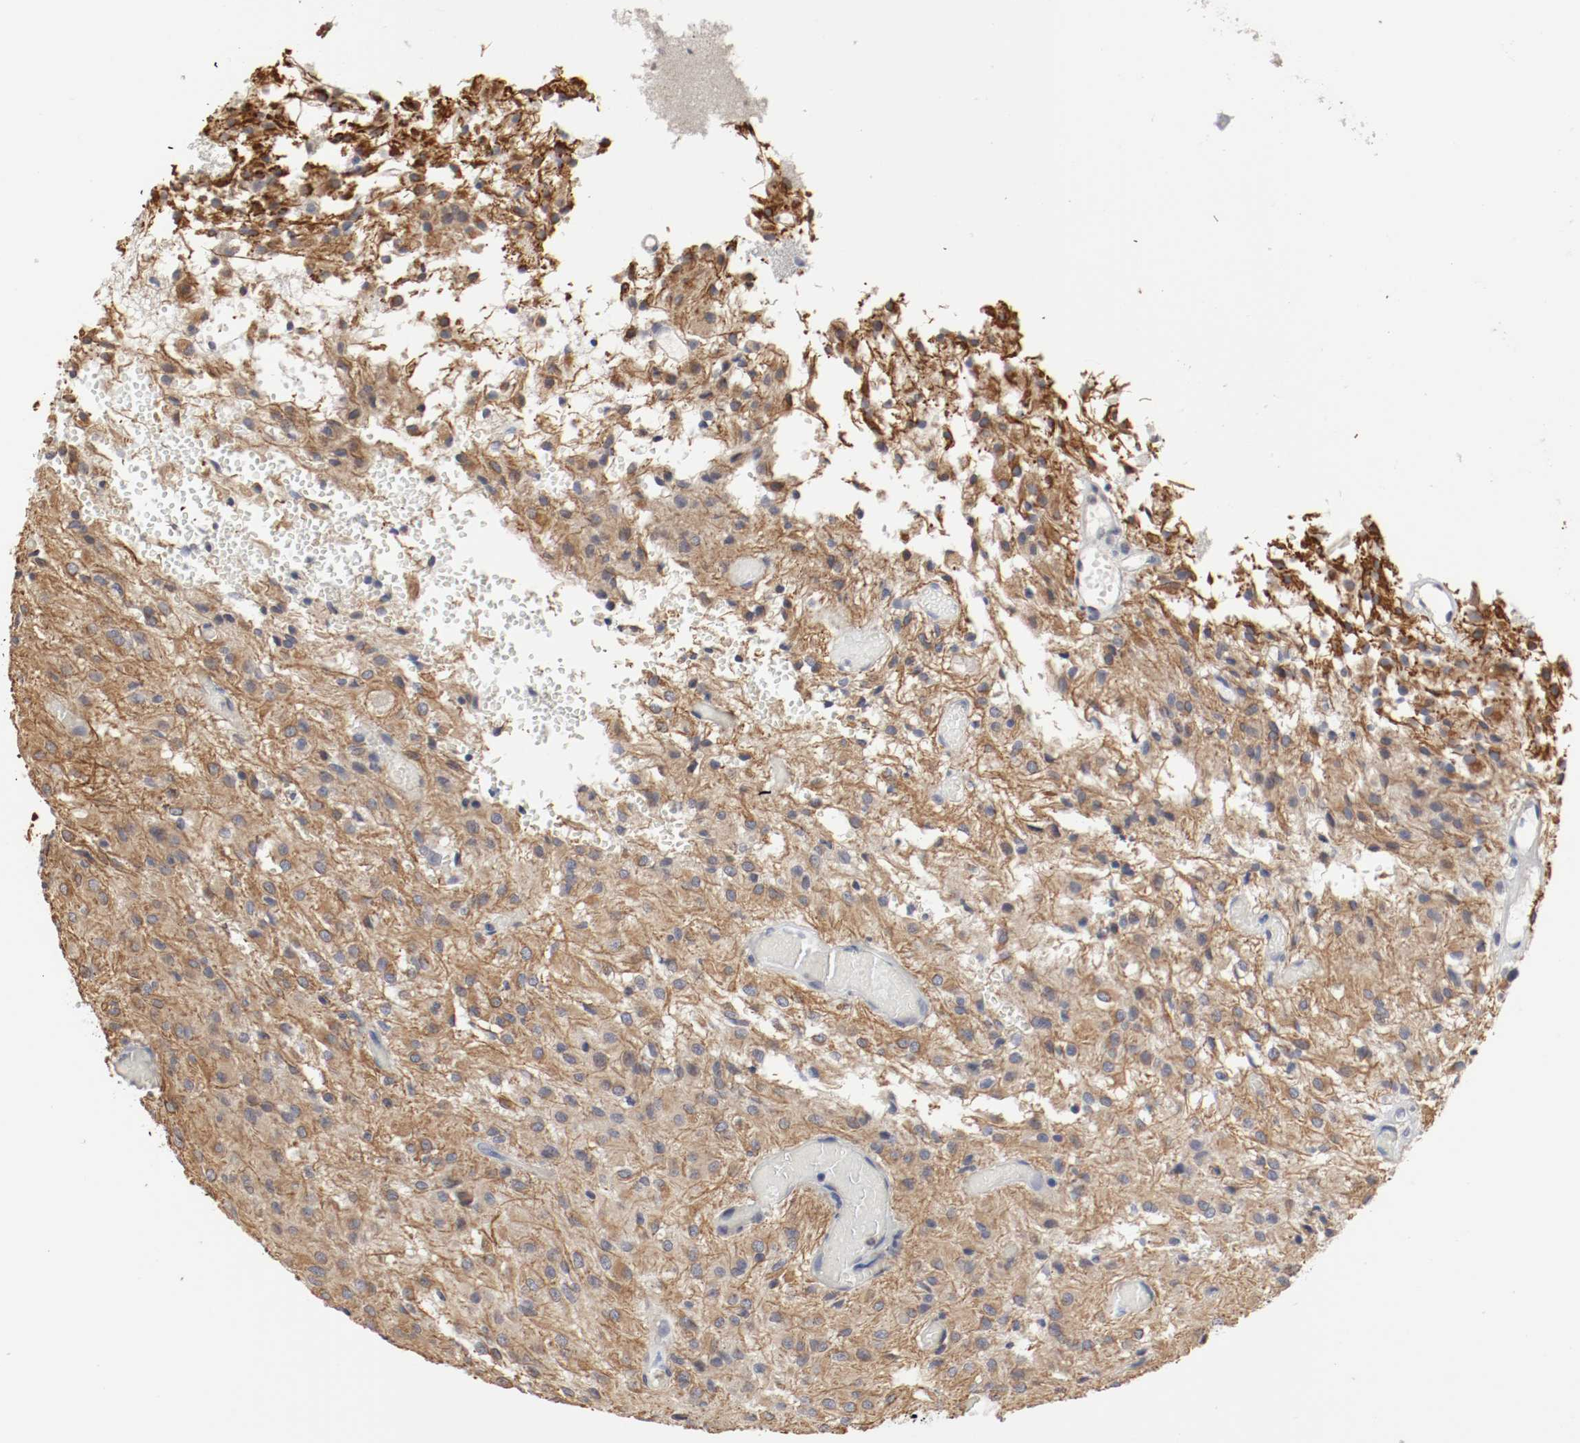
{"staining": {"intensity": "moderate", "quantity": "<25%", "location": "cytoplasmic/membranous"}, "tissue": "glioma", "cell_type": "Tumor cells", "image_type": "cancer", "snomed": [{"axis": "morphology", "description": "Glioma, malignant, High grade"}, {"axis": "topography", "description": "Brain"}], "caption": "Moderate cytoplasmic/membranous positivity is seen in about <25% of tumor cells in malignant glioma (high-grade).", "gene": "CEBPE", "patient": {"sex": "female", "age": 59}}